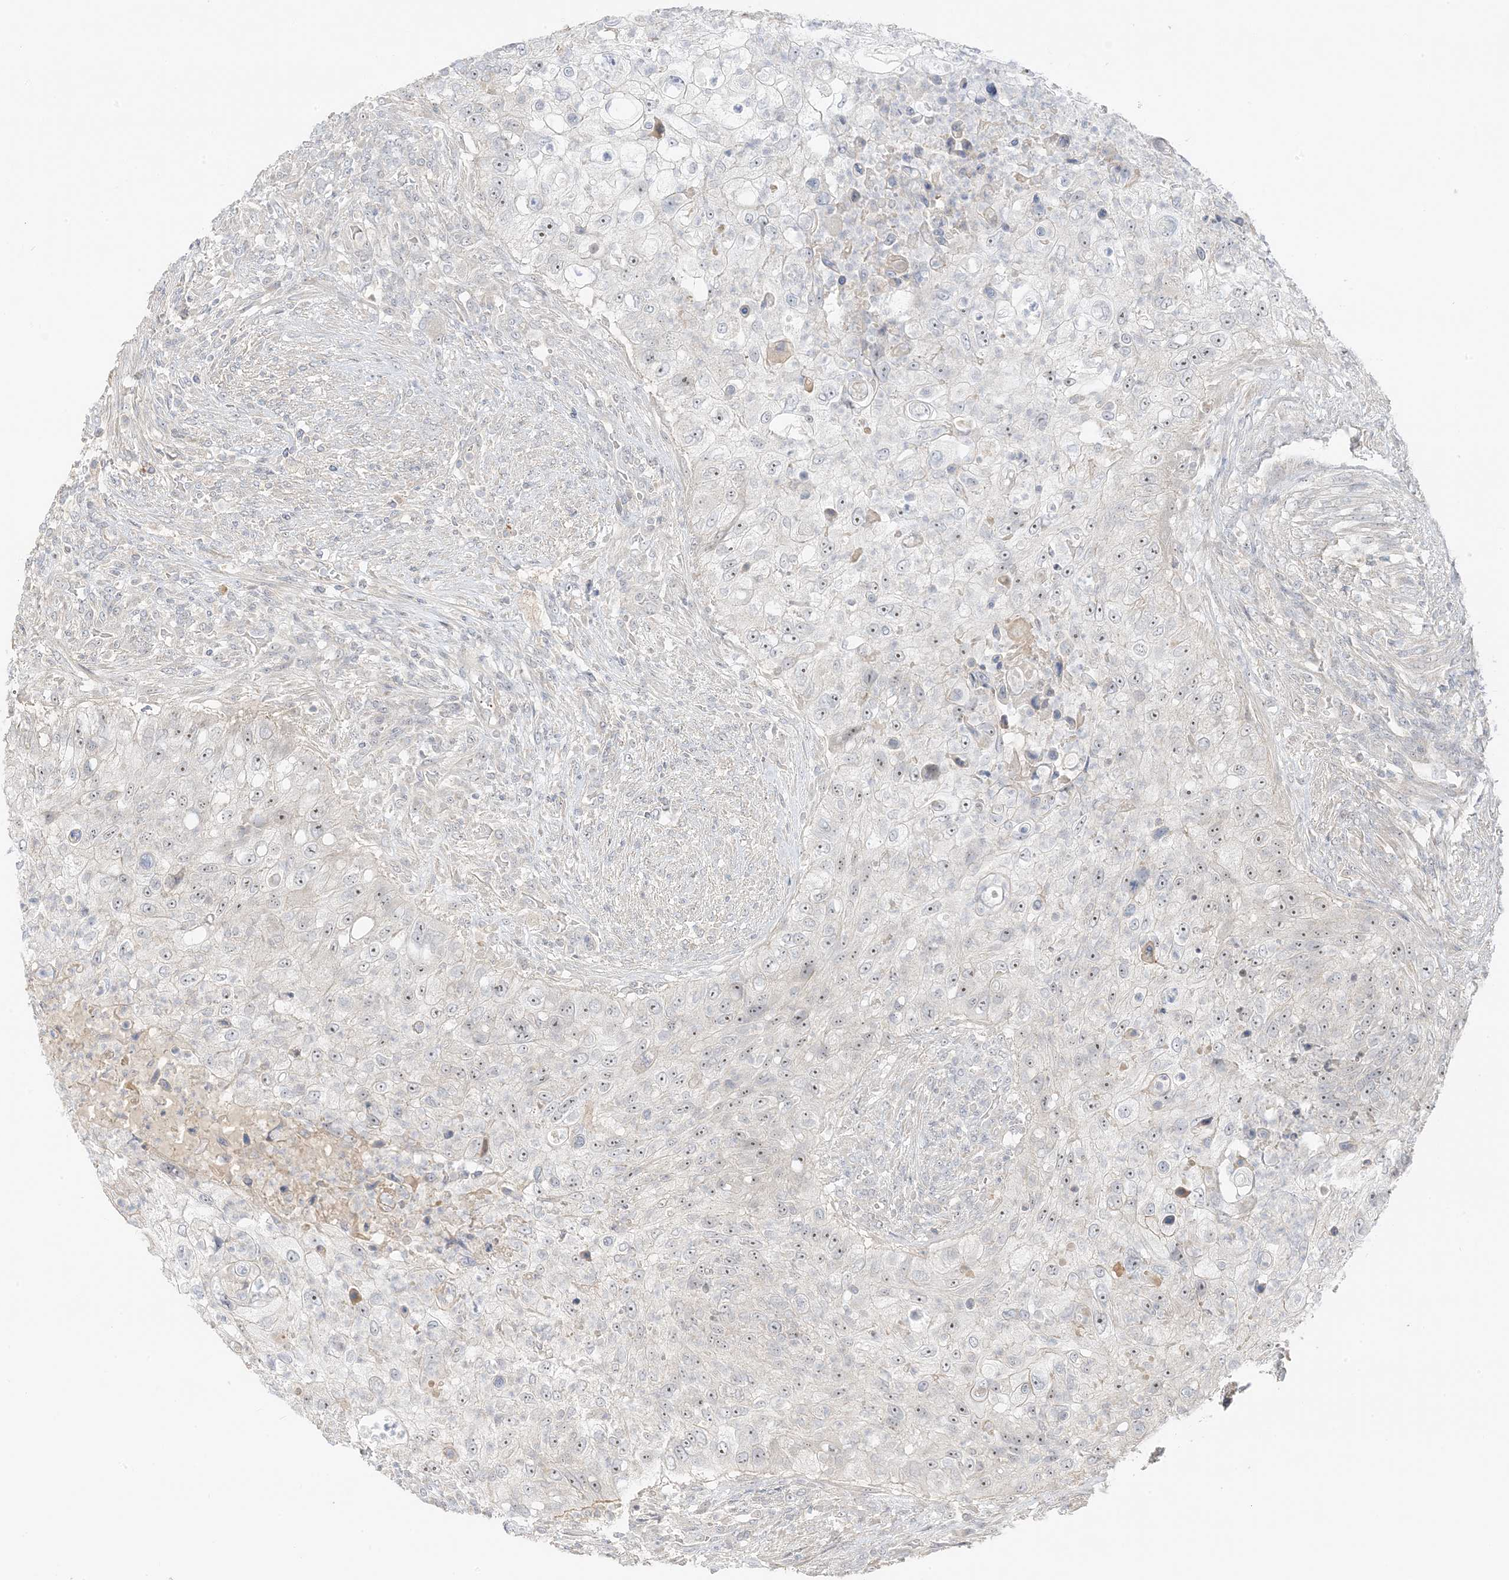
{"staining": {"intensity": "moderate", "quantity": "25%-75%", "location": "nuclear"}, "tissue": "urothelial cancer", "cell_type": "Tumor cells", "image_type": "cancer", "snomed": [{"axis": "morphology", "description": "Urothelial carcinoma, High grade"}, {"axis": "topography", "description": "Urinary bladder"}], "caption": "The micrograph displays staining of high-grade urothelial carcinoma, revealing moderate nuclear protein expression (brown color) within tumor cells.", "gene": "ETAA1", "patient": {"sex": "female", "age": 60}}